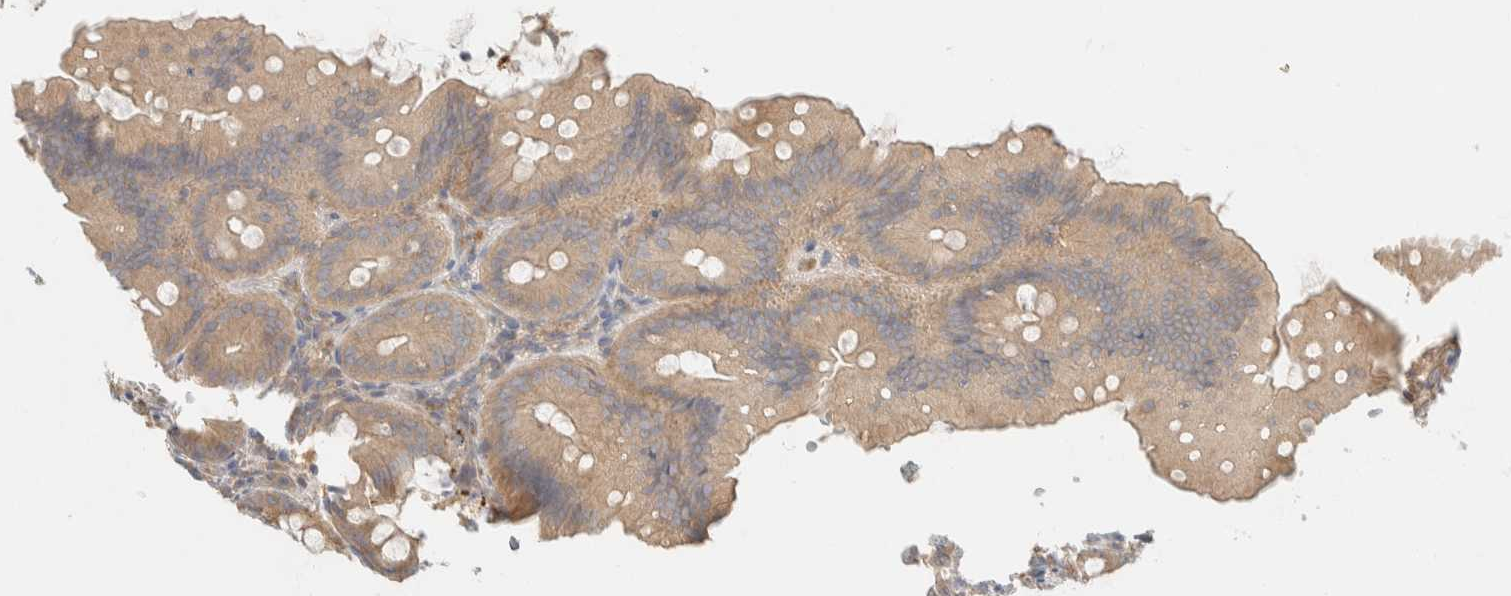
{"staining": {"intensity": "moderate", "quantity": ">75%", "location": "cytoplasmic/membranous"}, "tissue": "appendix", "cell_type": "Glandular cells", "image_type": "normal", "snomed": [{"axis": "morphology", "description": "Normal tissue, NOS"}, {"axis": "topography", "description": "Appendix"}], "caption": "Immunohistochemistry histopathology image of unremarkable appendix stained for a protein (brown), which reveals medium levels of moderate cytoplasmic/membranous expression in about >75% of glandular cells.", "gene": "FAM167A", "patient": {"sex": "male", "age": 1}}